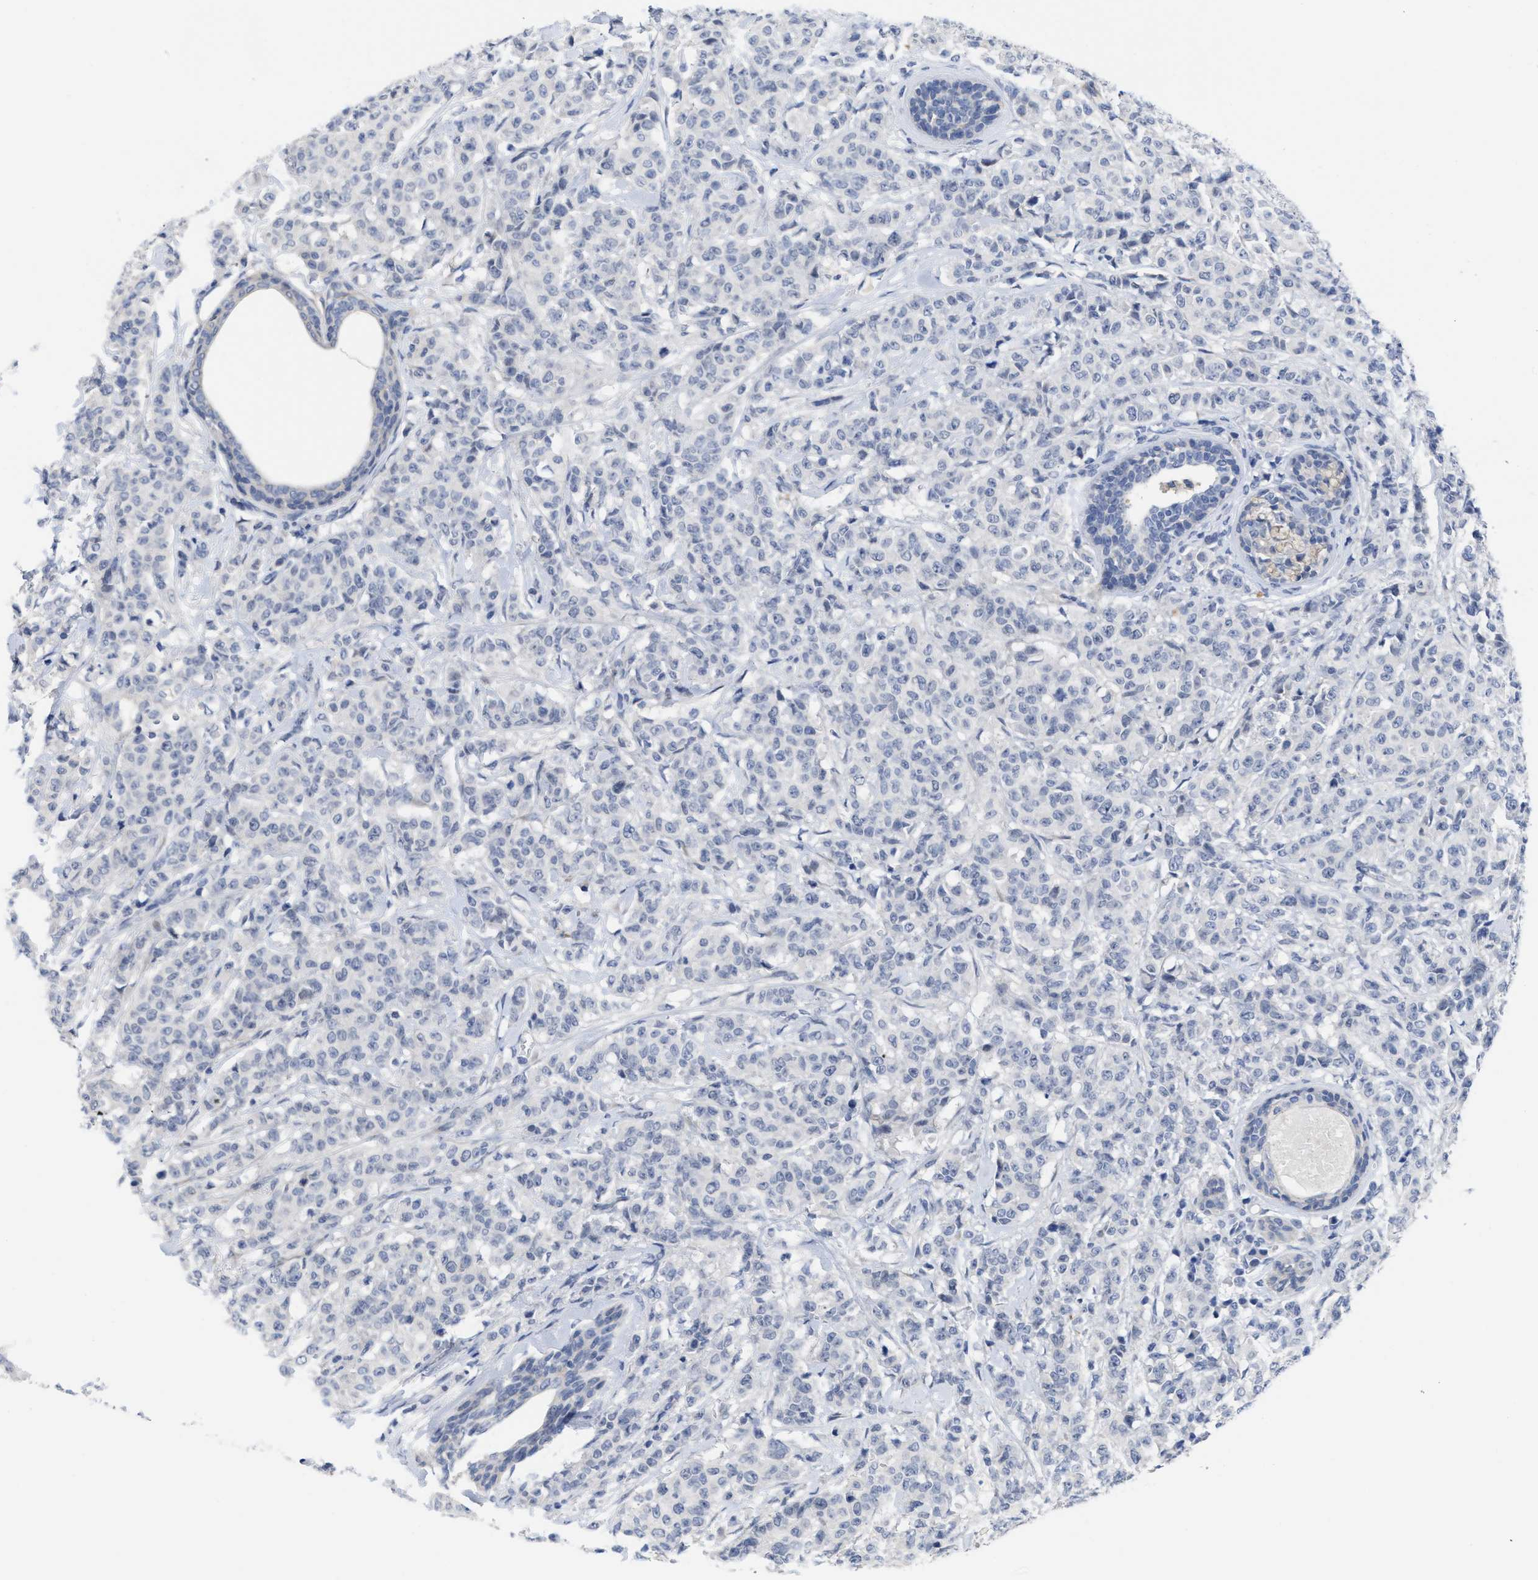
{"staining": {"intensity": "negative", "quantity": "none", "location": "none"}, "tissue": "breast cancer", "cell_type": "Tumor cells", "image_type": "cancer", "snomed": [{"axis": "morphology", "description": "Normal tissue, NOS"}, {"axis": "morphology", "description": "Duct carcinoma"}, {"axis": "topography", "description": "Breast"}], "caption": "Breast cancer was stained to show a protein in brown. There is no significant expression in tumor cells.", "gene": "ACKR1", "patient": {"sex": "female", "age": 40}}